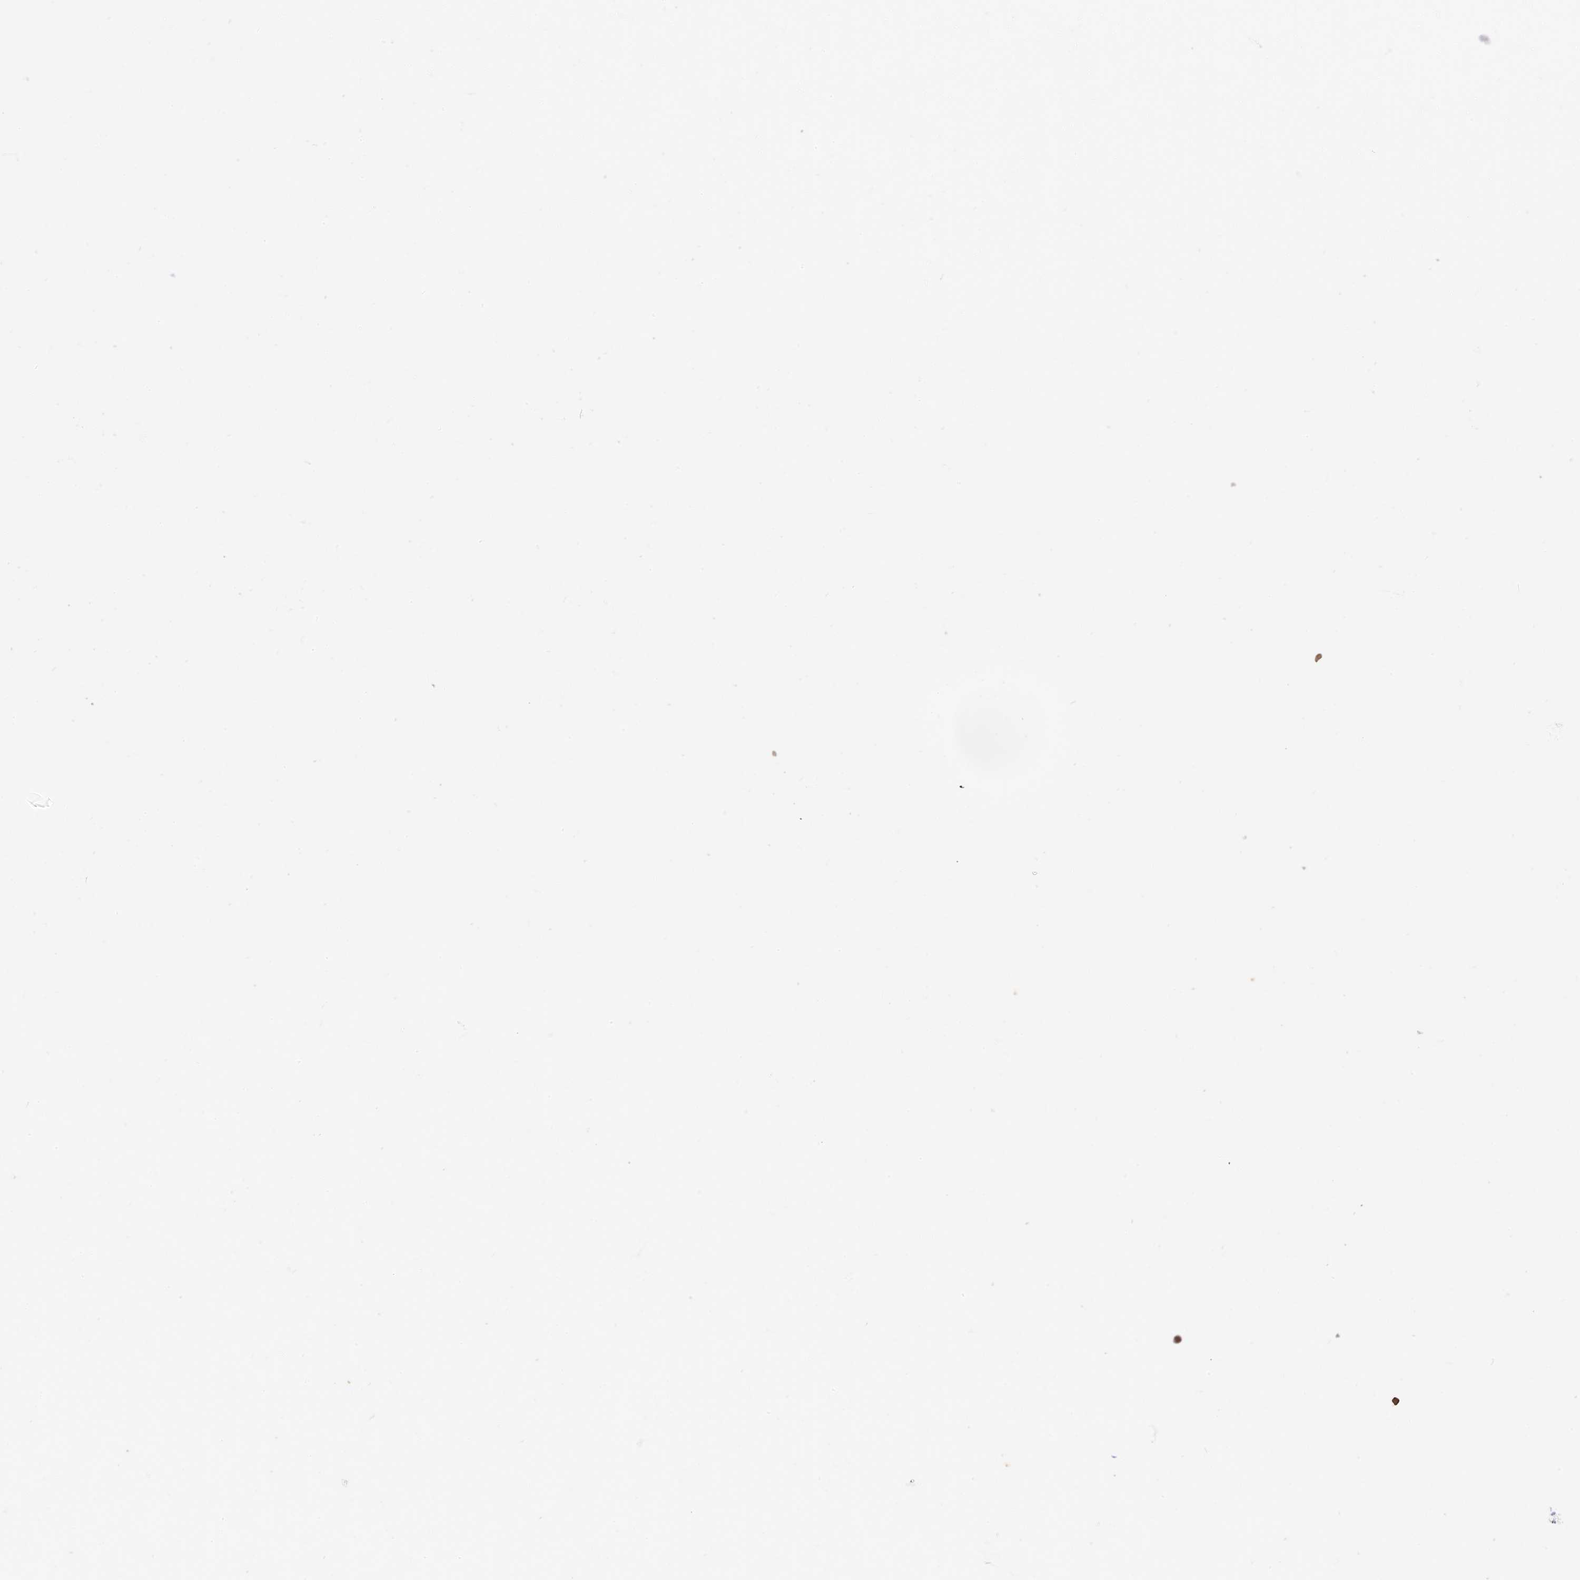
{"staining": {"intensity": "moderate", "quantity": ">75%", "location": "cytoplasmic/membranous"}, "tissue": "parathyroid gland", "cell_type": "Glandular cells", "image_type": "normal", "snomed": [{"axis": "morphology", "description": "Normal tissue, NOS"}, {"axis": "topography", "description": "Parathyroid gland"}], "caption": "High-magnification brightfield microscopy of benign parathyroid gland stained with DAB (3,3'-diaminobenzidine) (brown) and counterstained with hematoxylin (blue). glandular cells exhibit moderate cytoplasmic/membranous positivity is present in approximately>75% of cells. (DAB (3,3'-diaminobenzidine) IHC, brown staining for protein, blue staining for nuclei).", "gene": "RASGRF1", "patient": {"sex": "female", "age": 56}}